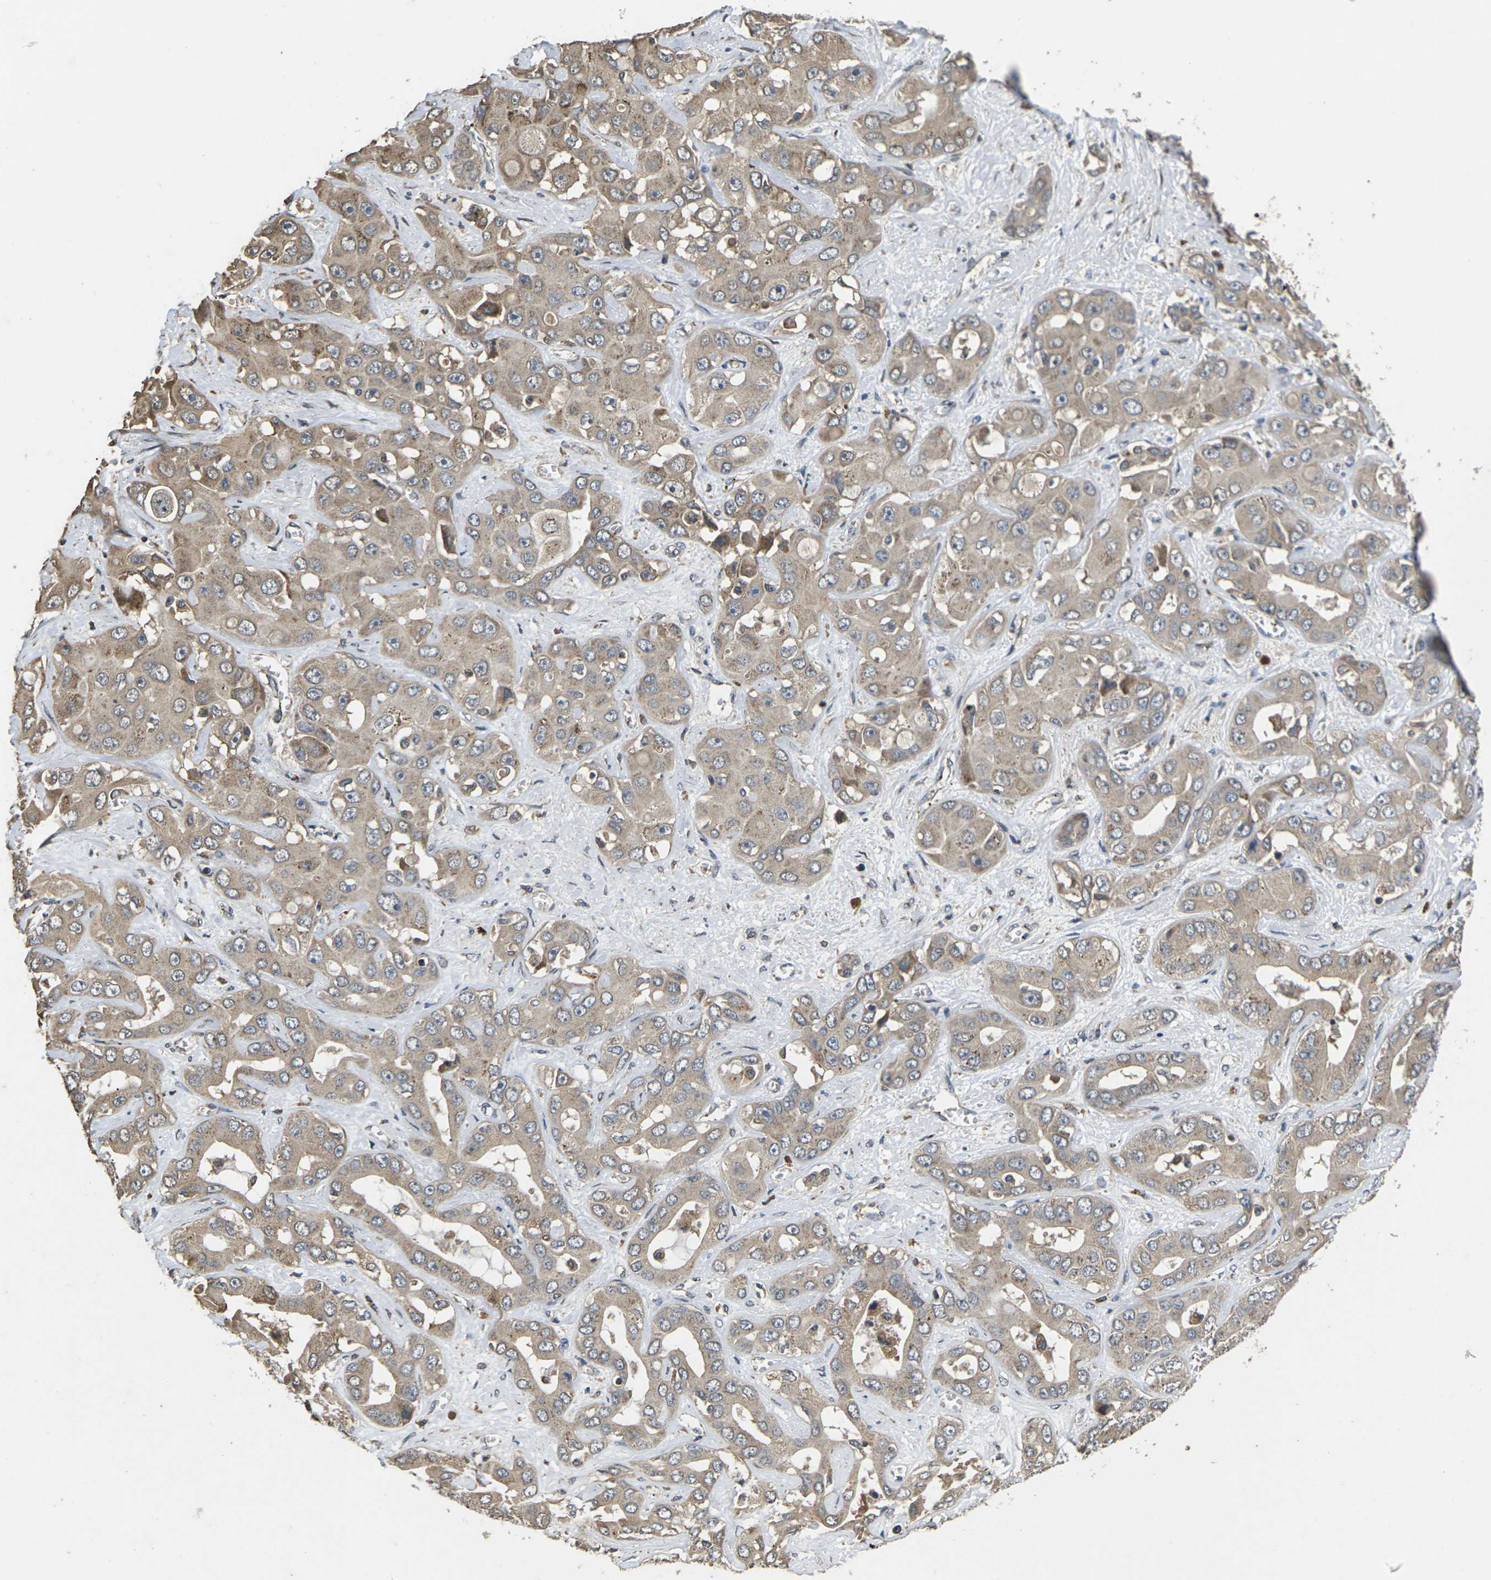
{"staining": {"intensity": "weak", "quantity": ">75%", "location": "cytoplasmic/membranous"}, "tissue": "liver cancer", "cell_type": "Tumor cells", "image_type": "cancer", "snomed": [{"axis": "morphology", "description": "Cholangiocarcinoma"}, {"axis": "topography", "description": "Liver"}], "caption": "Liver cancer stained for a protein reveals weak cytoplasmic/membranous positivity in tumor cells.", "gene": "B4GAT1", "patient": {"sex": "female", "age": 52}}